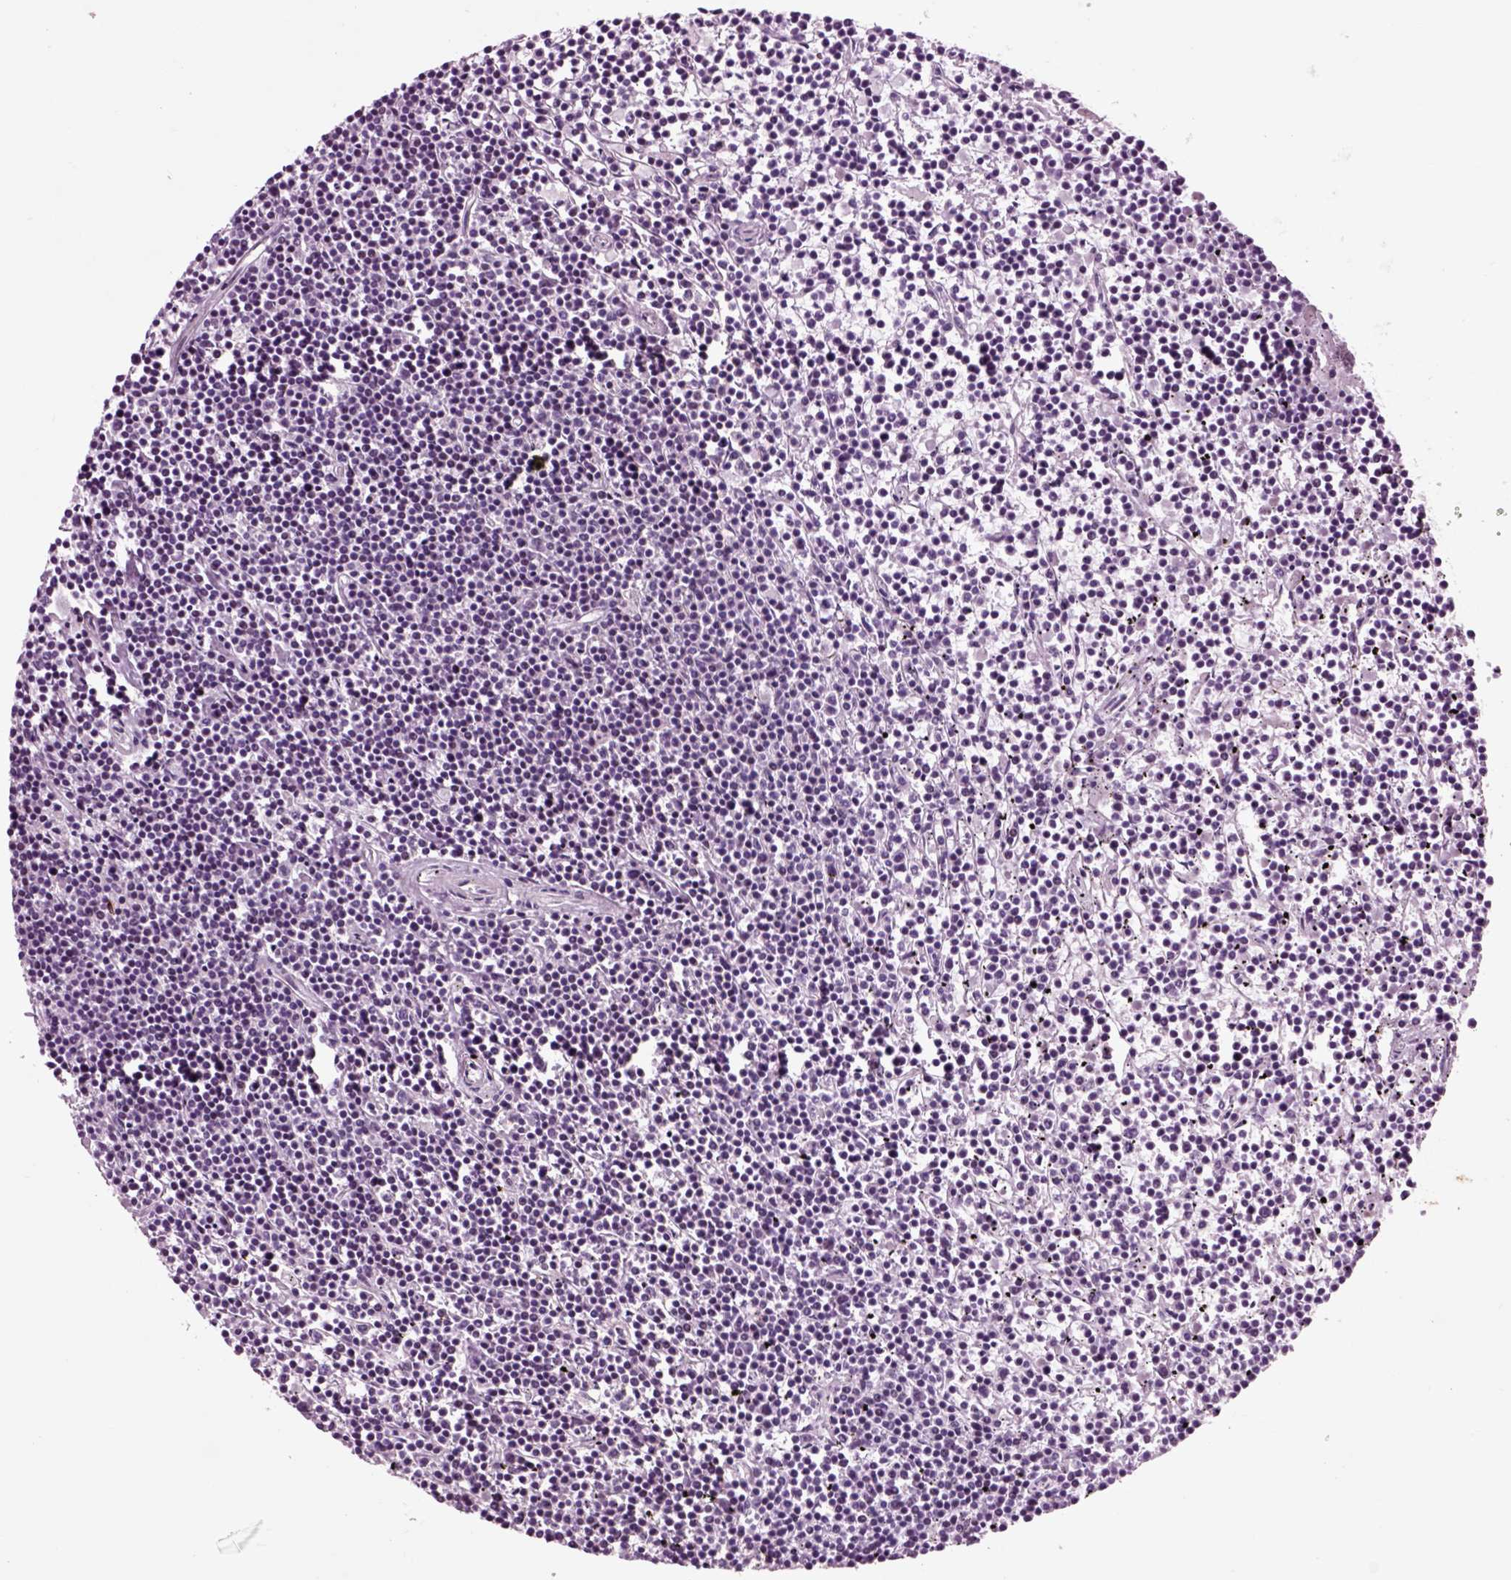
{"staining": {"intensity": "negative", "quantity": "none", "location": "none"}, "tissue": "lymphoma", "cell_type": "Tumor cells", "image_type": "cancer", "snomed": [{"axis": "morphology", "description": "Malignant lymphoma, non-Hodgkin's type, Low grade"}, {"axis": "topography", "description": "Spleen"}], "caption": "A high-resolution image shows IHC staining of lymphoma, which displays no significant positivity in tumor cells.", "gene": "CHGB", "patient": {"sex": "female", "age": 19}}